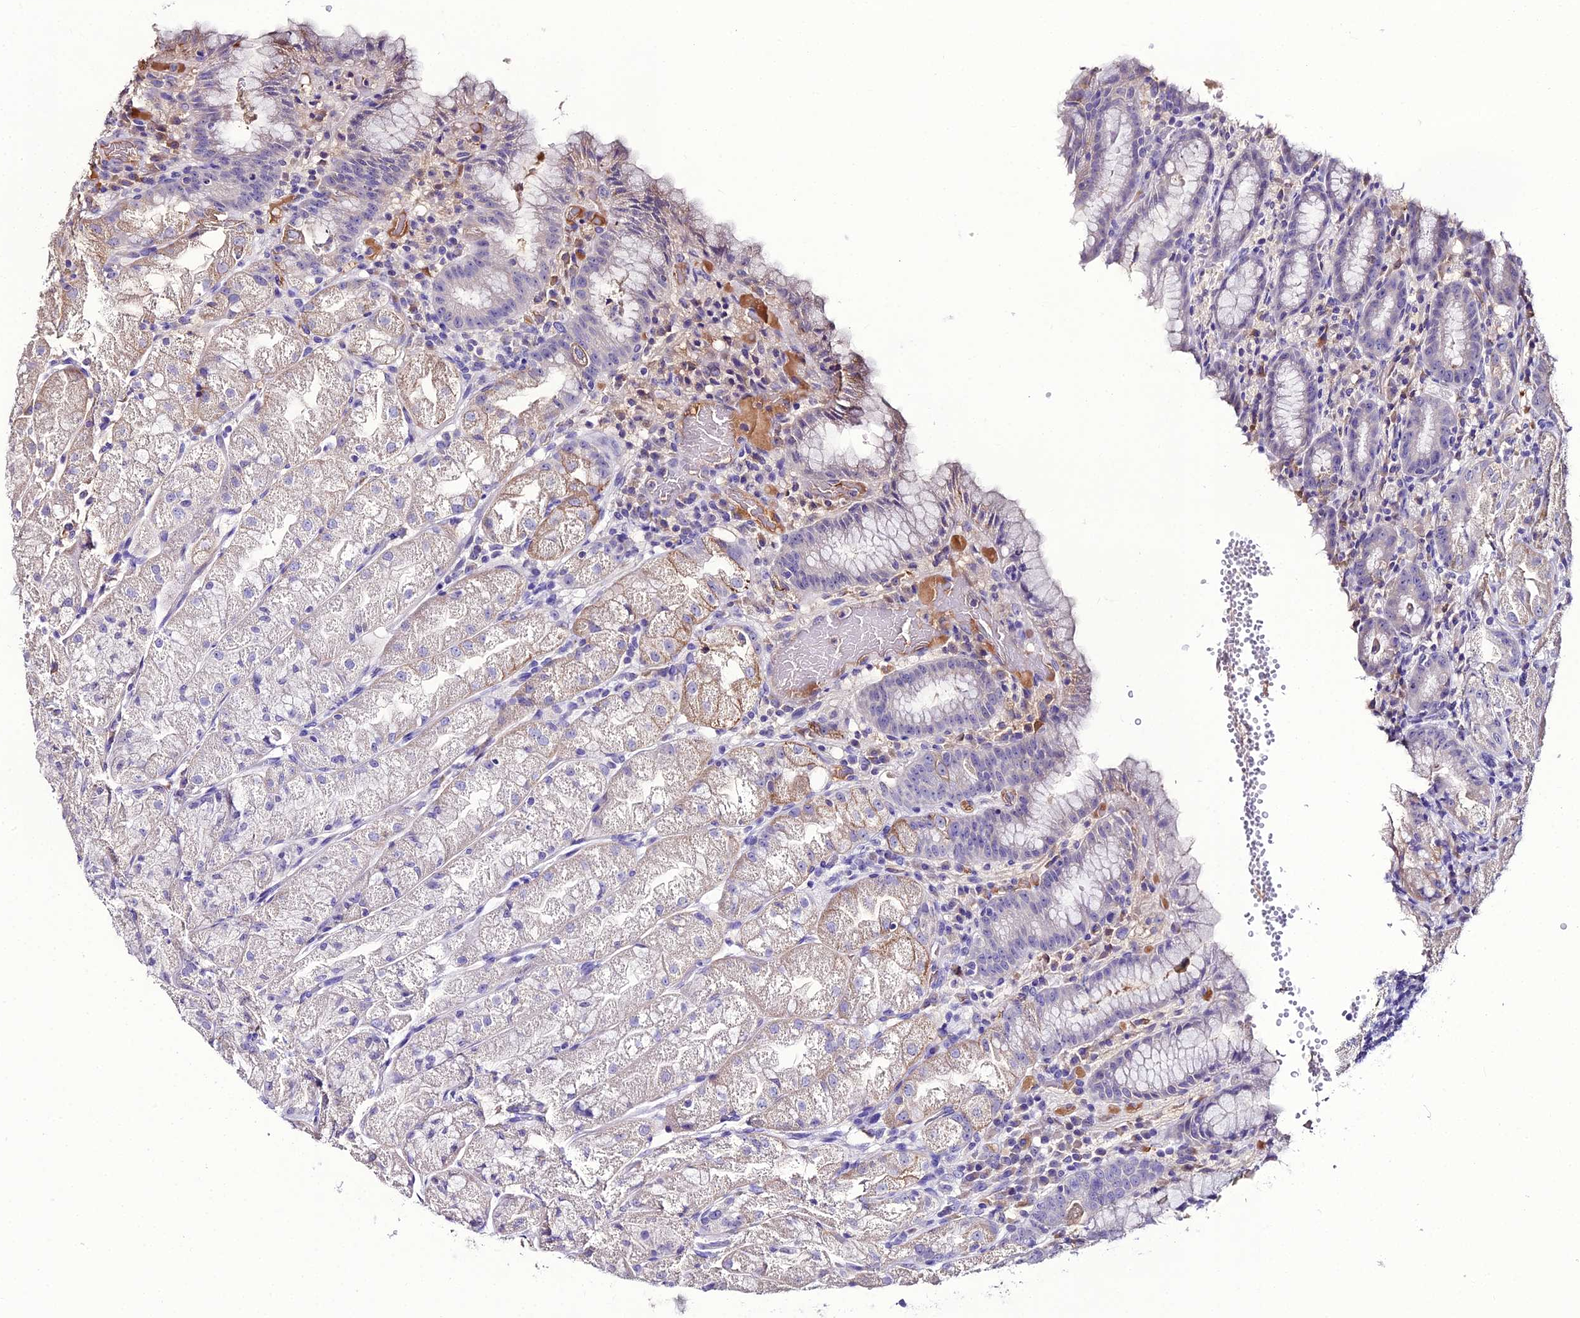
{"staining": {"intensity": "weak", "quantity": "25%-75%", "location": "cytoplasmic/membranous"}, "tissue": "stomach", "cell_type": "Glandular cells", "image_type": "normal", "snomed": [{"axis": "morphology", "description": "Normal tissue, NOS"}, {"axis": "topography", "description": "Stomach, upper"}], "caption": "Immunohistochemical staining of unremarkable stomach reveals 25%-75% levels of weak cytoplasmic/membranous protein staining in approximately 25%-75% of glandular cells.", "gene": "KCTD16", "patient": {"sex": "male", "age": 52}}